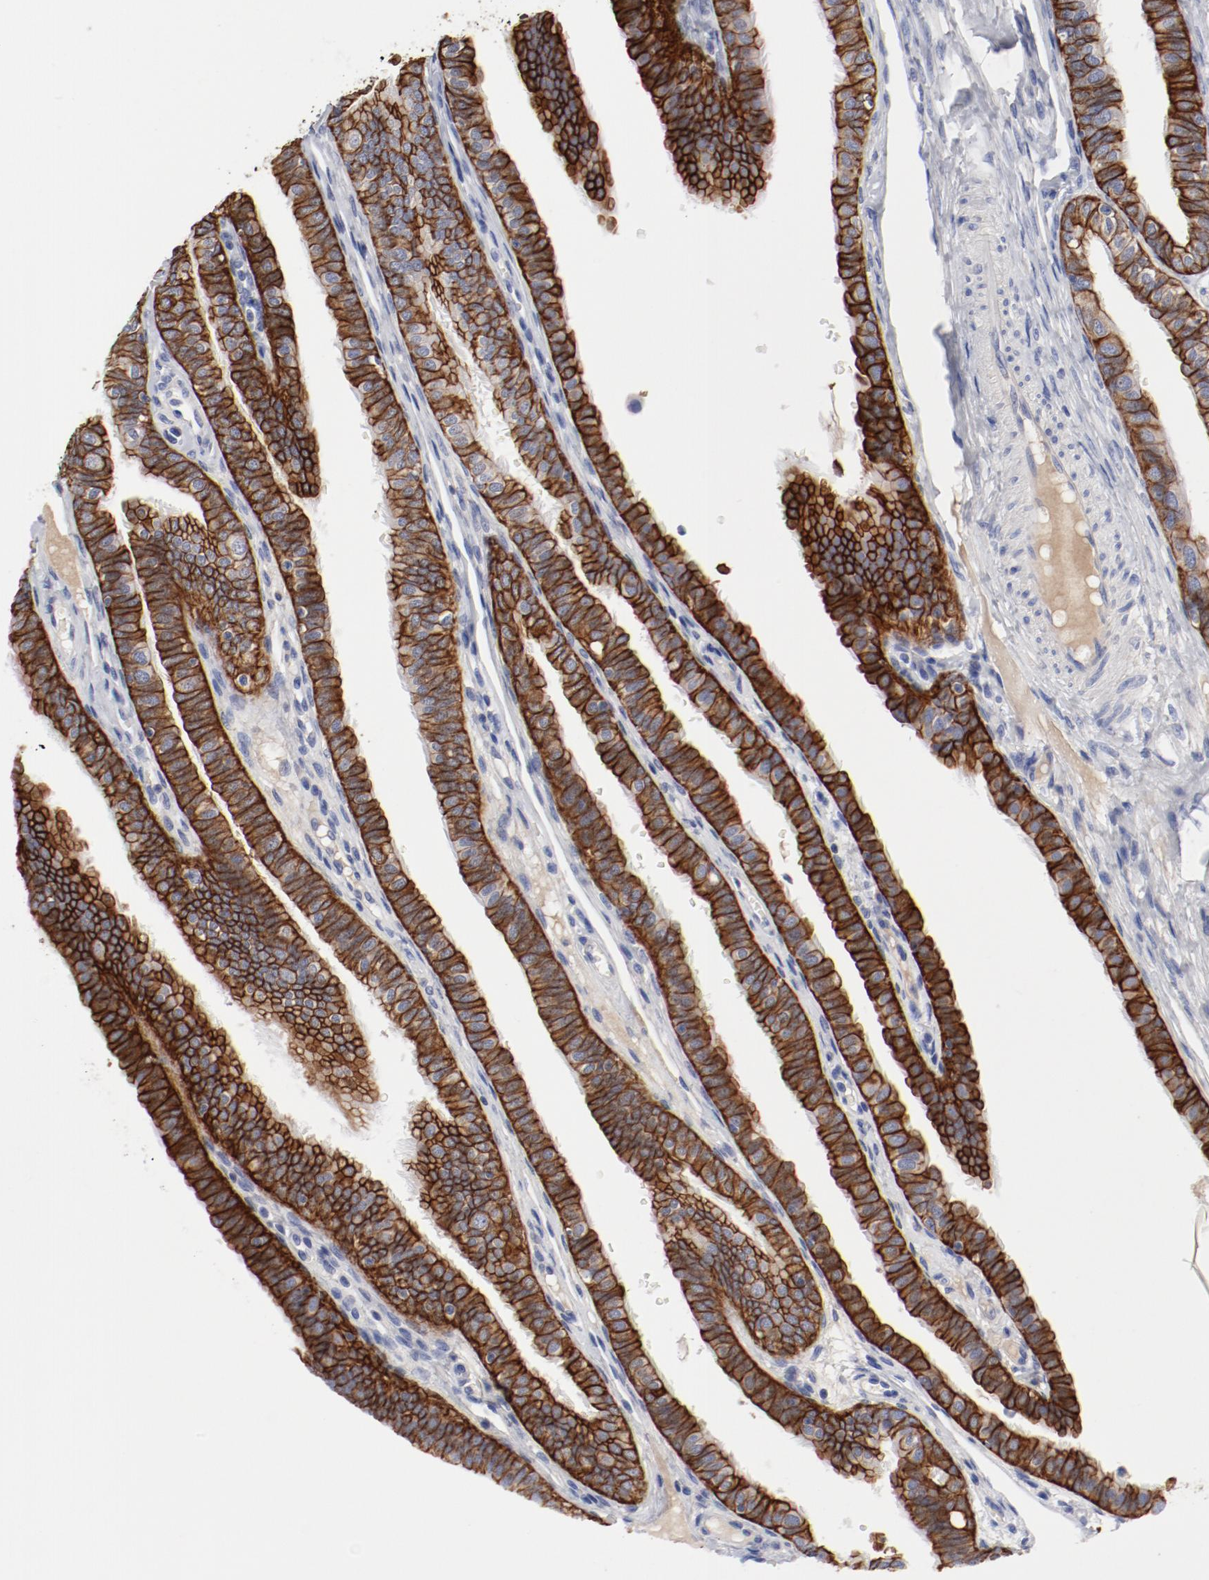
{"staining": {"intensity": "strong", "quantity": ">75%", "location": "cytoplasmic/membranous"}, "tissue": "fallopian tube", "cell_type": "Glandular cells", "image_type": "normal", "snomed": [{"axis": "morphology", "description": "Normal tissue, NOS"}, {"axis": "morphology", "description": "Dermoid, NOS"}, {"axis": "topography", "description": "Fallopian tube"}], "caption": "This micrograph reveals benign fallopian tube stained with IHC to label a protein in brown. The cytoplasmic/membranous of glandular cells show strong positivity for the protein. Nuclei are counter-stained blue.", "gene": "TSPAN6", "patient": {"sex": "female", "age": 33}}